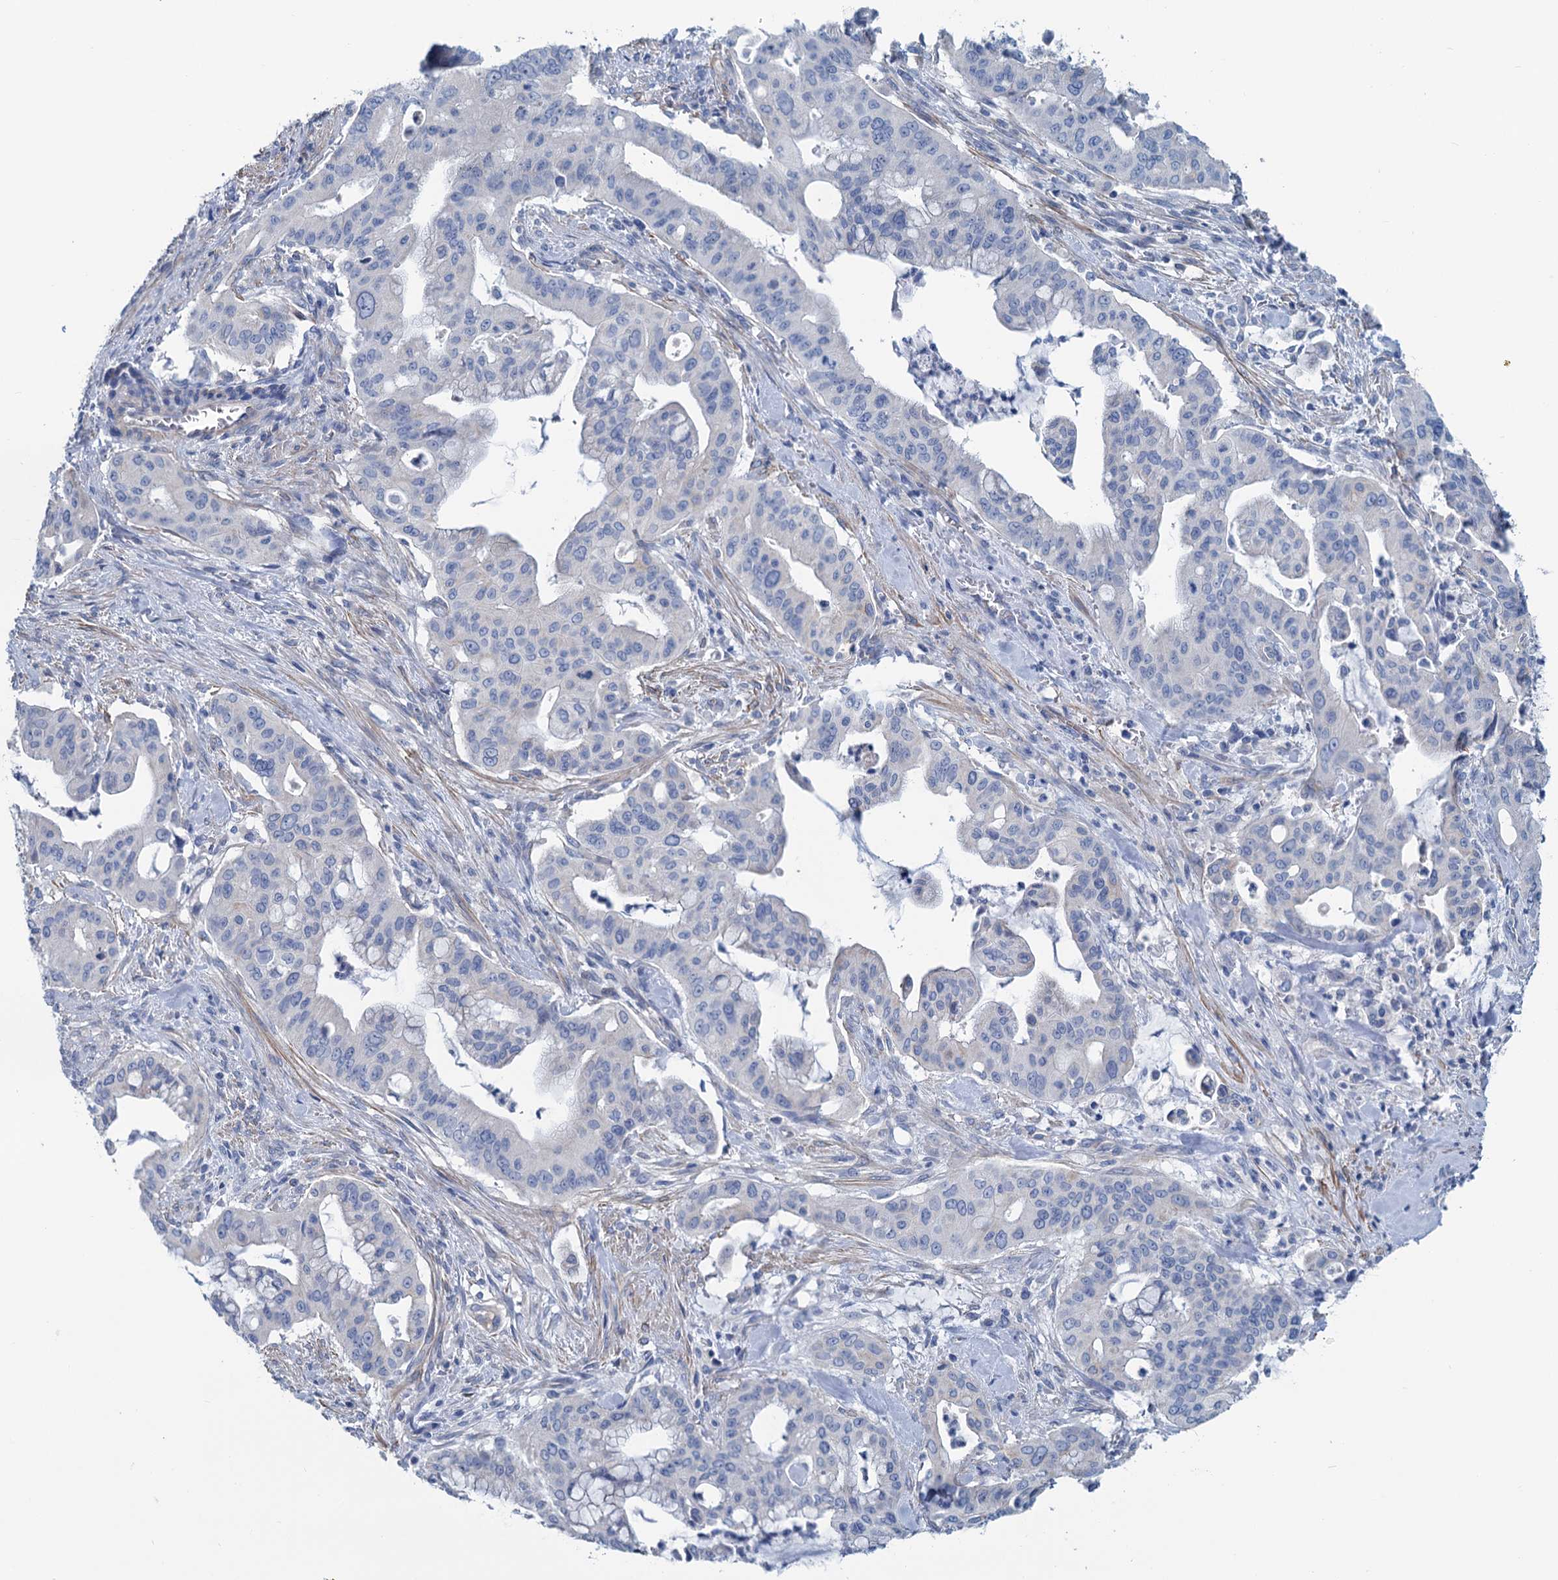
{"staining": {"intensity": "negative", "quantity": "none", "location": "none"}, "tissue": "pancreatic cancer", "cell_type": "Tumor cells", "image_type": "cancer", "snomed": [{"axis": "morphology", "description": "Adenocarcinoma, NOS"}, {"axis": "topography", "description": "Pancreas"}], "caption": "This is a image of immunohistochemistry staining of pancreatic cancer, which shows no staining in tumor cells.", "gene": "SLC1A3", "patient": {"sex": "male", "age": 46}}